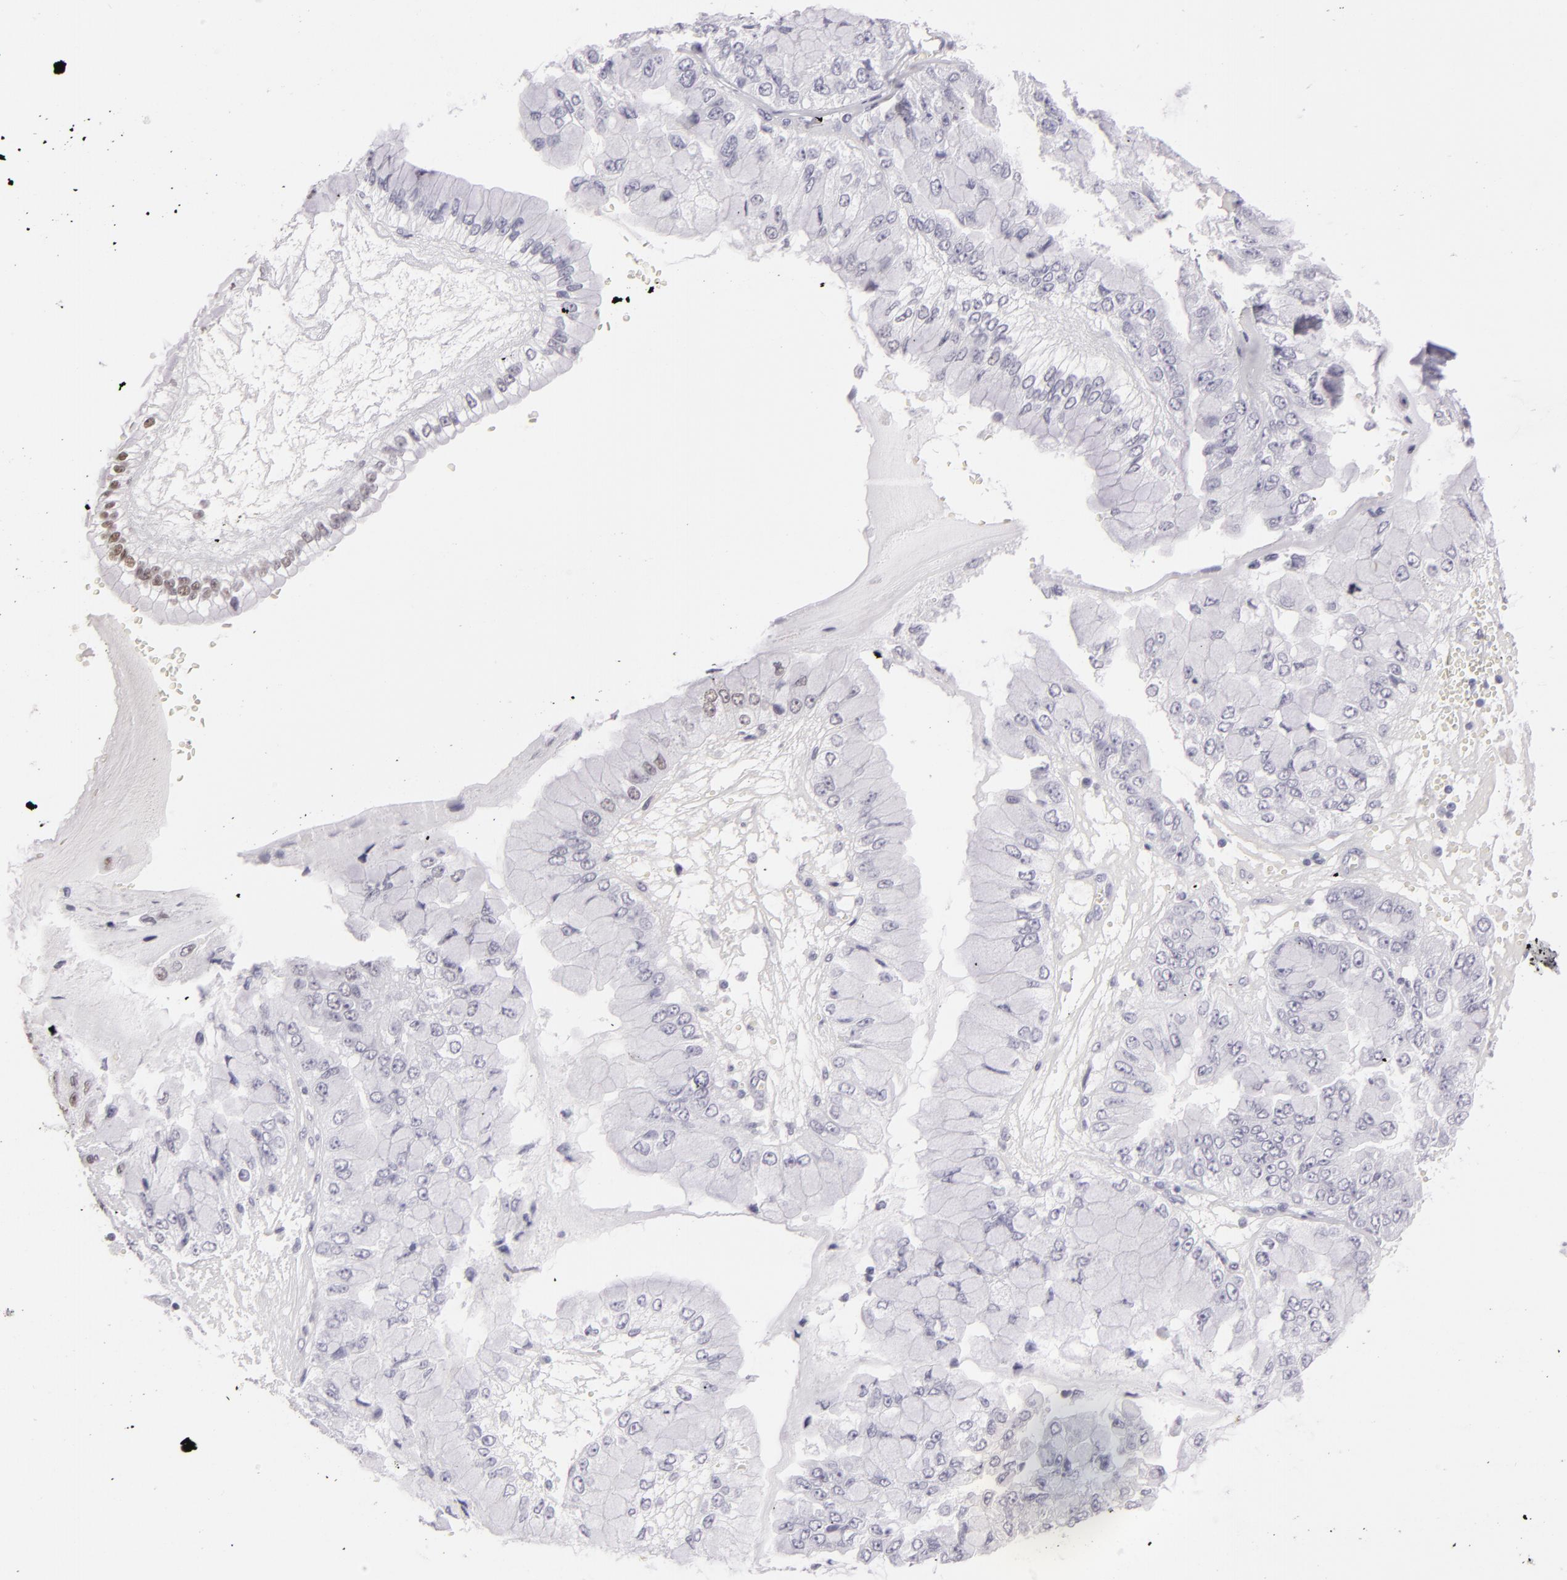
{"staining": {"intensity": "negative", "quantity": "none", "location": "none"}, "tissue": "liver cancer", "cell_type": "Tumor cells", "image_type": "cancer", "snomed": [{"axis": "morphology", "description": "Cholangiocarcinoma"}, {"axis": "topography", "description": "Liver"}], "caption": "Tumor cells show no significant protein staining in liver cancer.", "gene": "INTS6", "patient": {"sex": "female", "age": 79}}